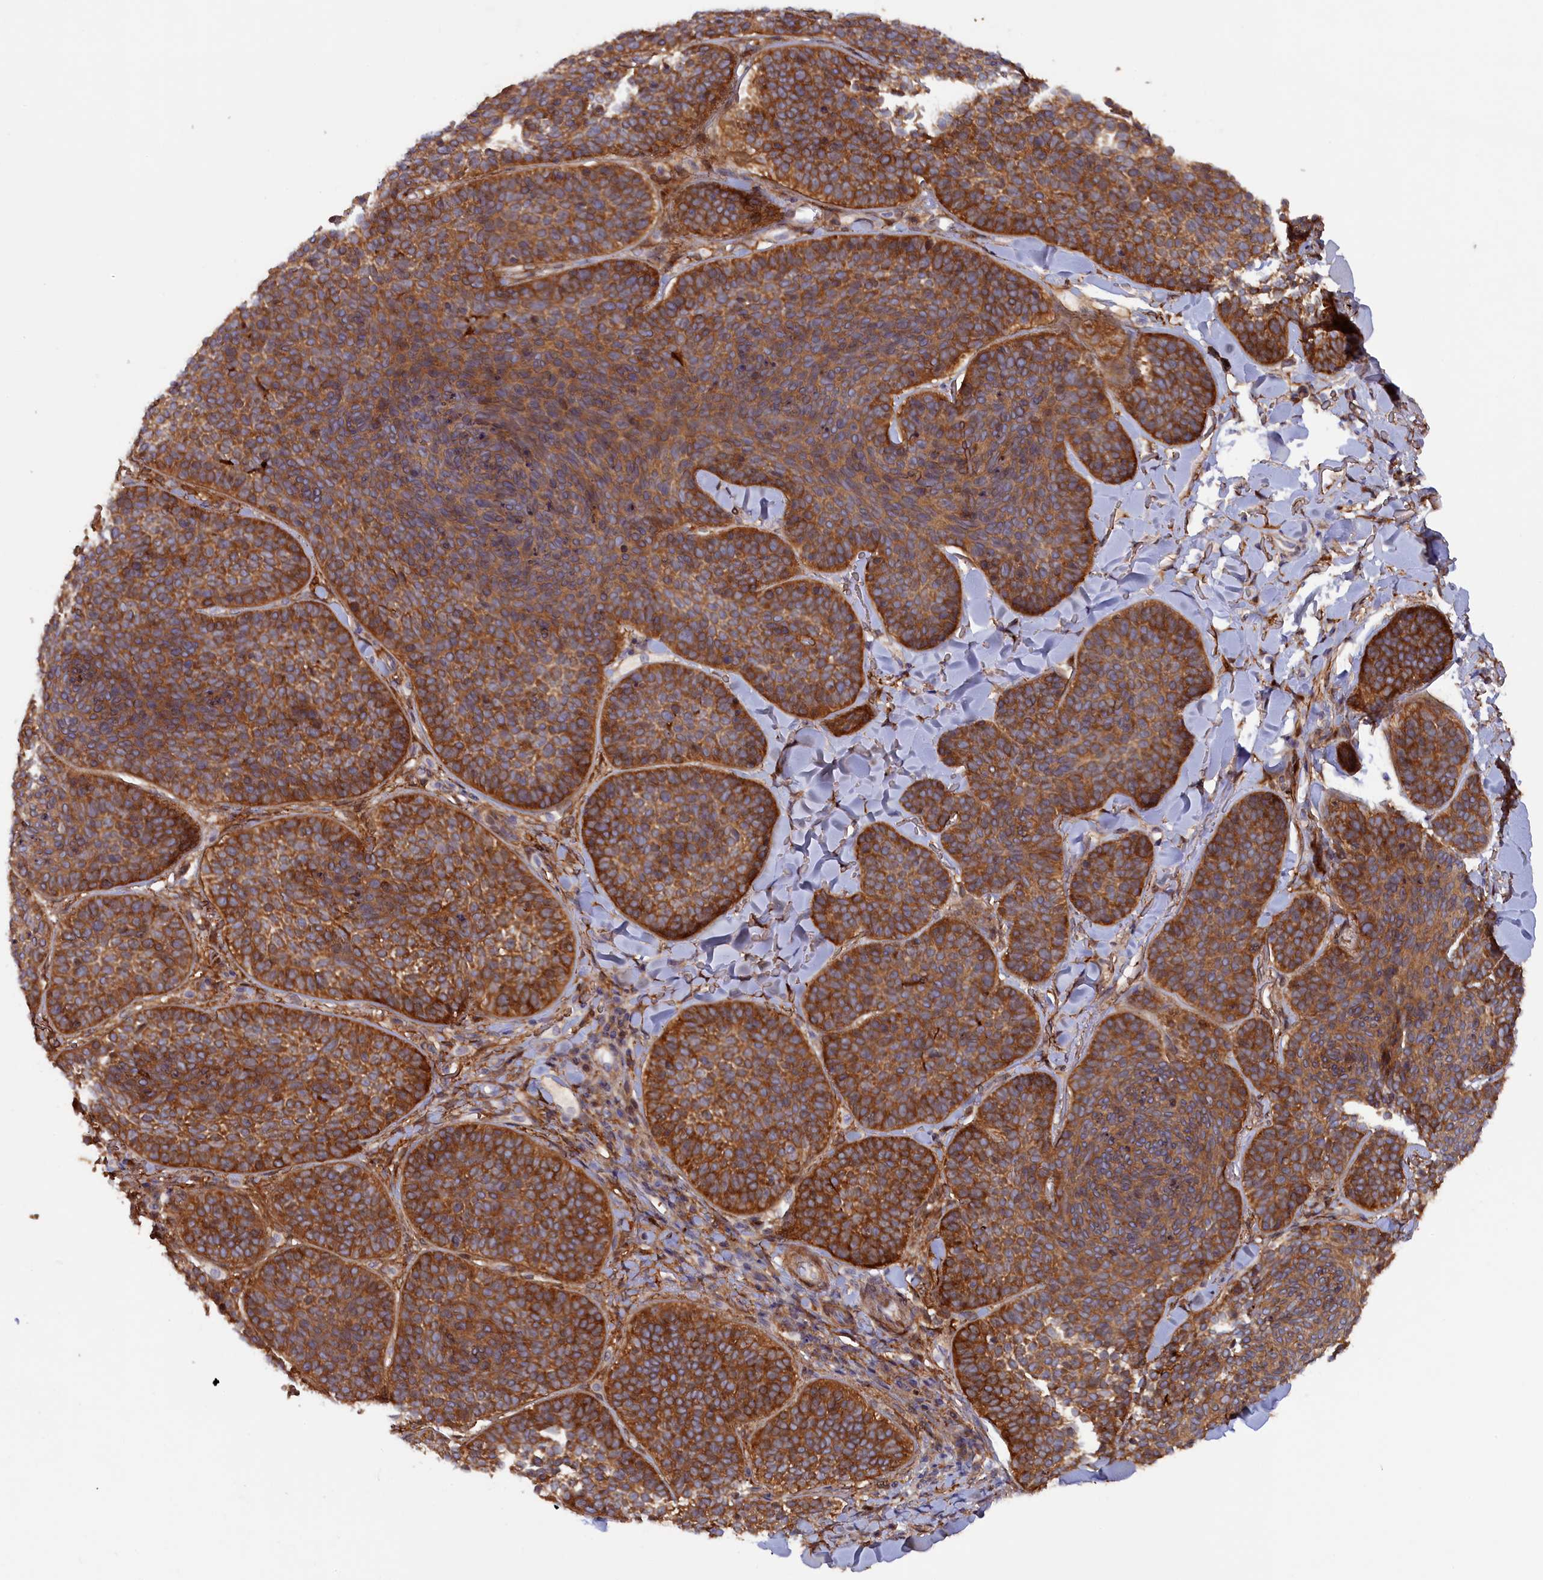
{"staining": {"intensity": "strong", "quantity": ">75%", "location": "cytoplasmic/membranous"}, "tissue": "skin cancer", "cell_type": "Tumor cells", "image_type": "cancer", "snomed": [{"axis": "morphology", "description": "Basal cell carcinoma"}, {"axis": "topography", "description": "Skin"}], "caption": "Brown immunohistochemical staining in skin basal cell carcinoma displays strong cytoplasmic/membranous positivity in about >75% of tumor cells.", "gene": "FERMT1", "patient": {"sex": "male", "age": 85}}